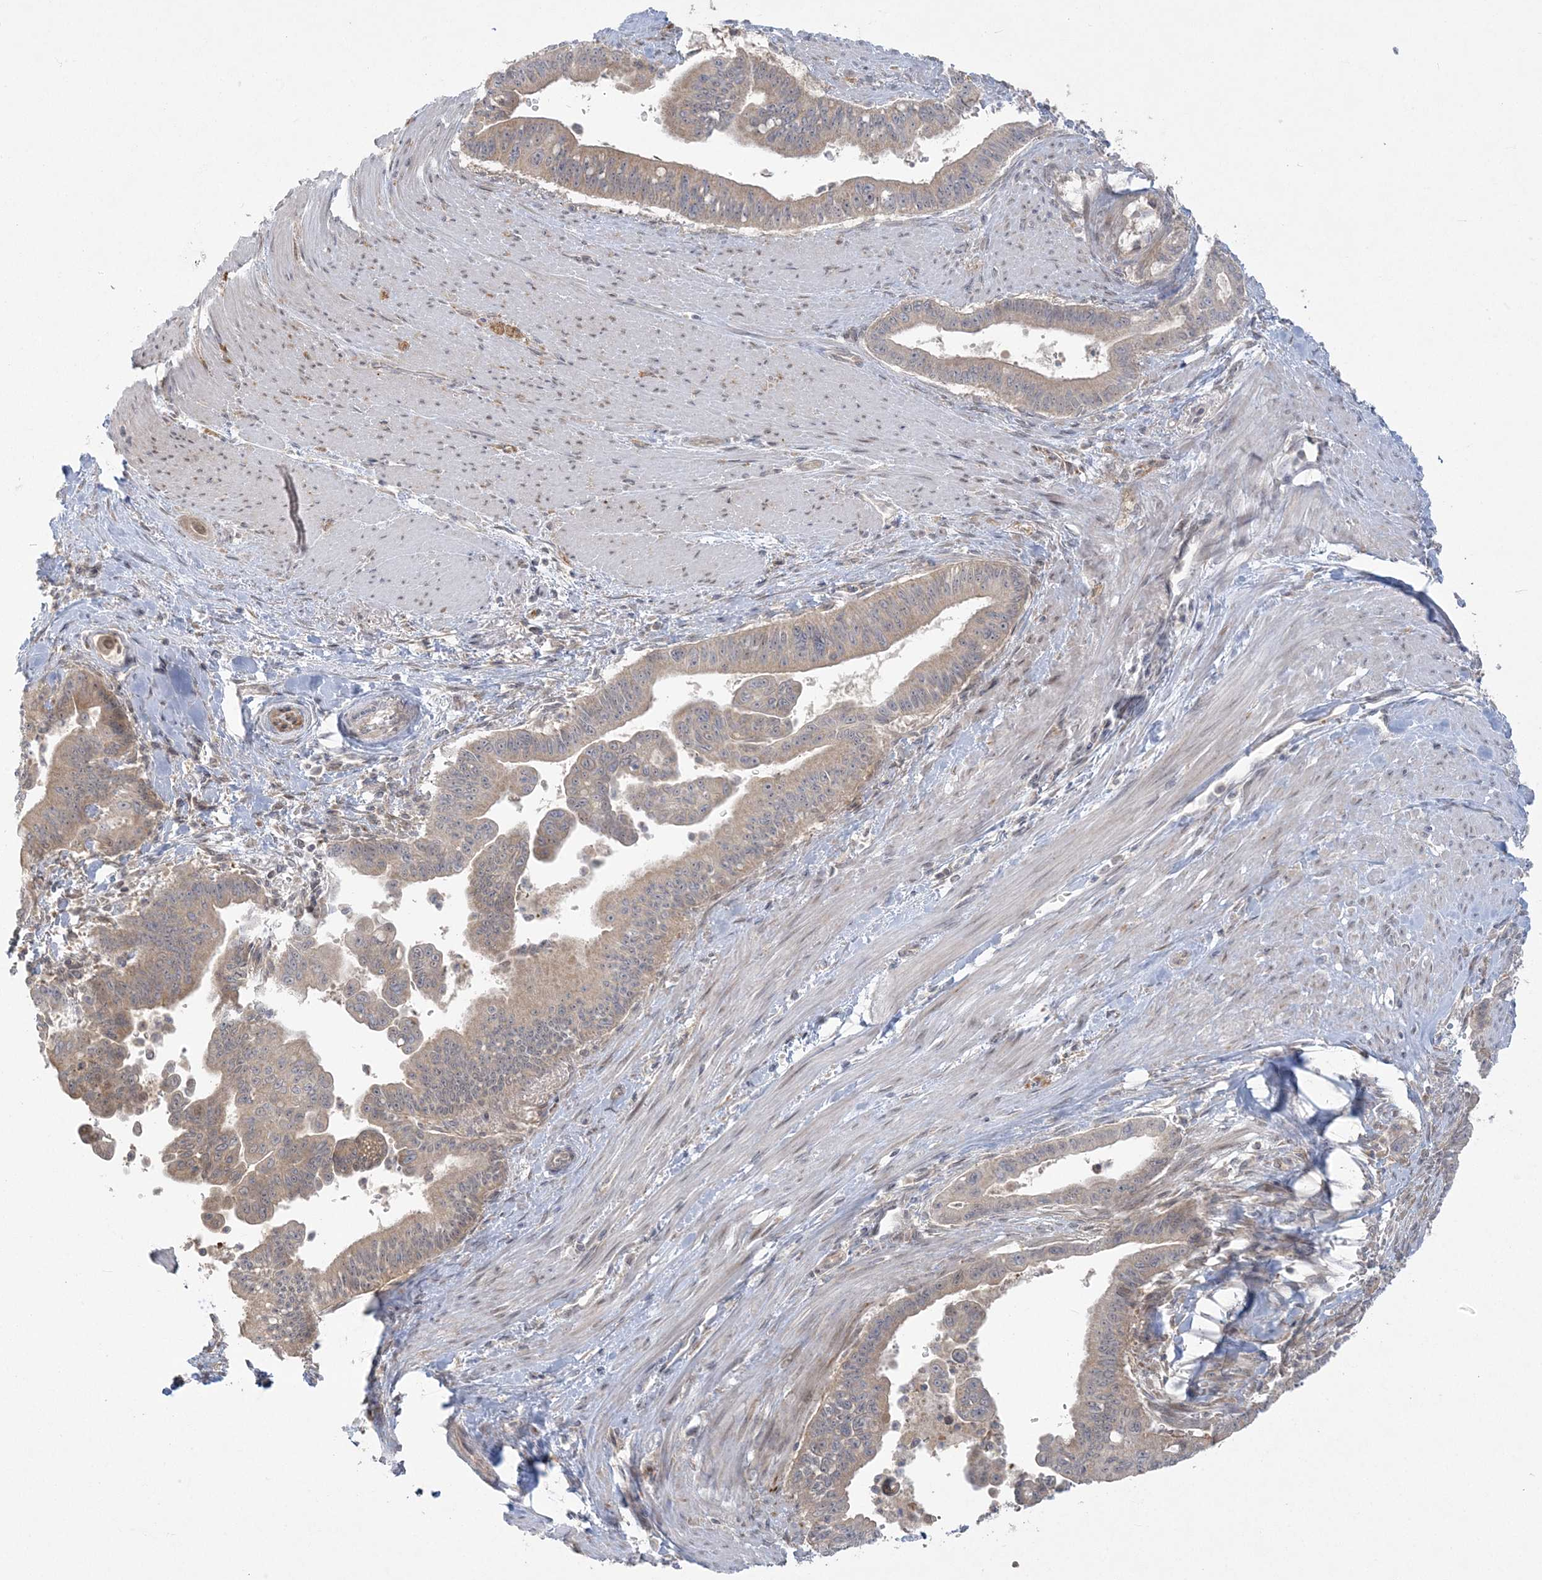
{"staining": {"intensity": "weak", "quantity": ">75%", "location": "cytoplasmic/membranous"}, "tissue": "pancreatic cancer", "cell_type": "Tumor cells", "image_type": "cancer", "snomed": [{"axis": "morphology", "description": "Adenocarcinoma, NOS"}, {"axis": "topography", "description": "Pancreas"}], "caption": "This histopathology image demonstrates adenocarcinoma (pancreatic) stained with immunohistochemistry to label a protein in brown. The cytoplasmic/membranous of tumor cells show weak positivity for the protein. Nuclei are counter-stained blue.", "gene": "ZC3H6", "patient": {"sex": "male", "age": 70}}